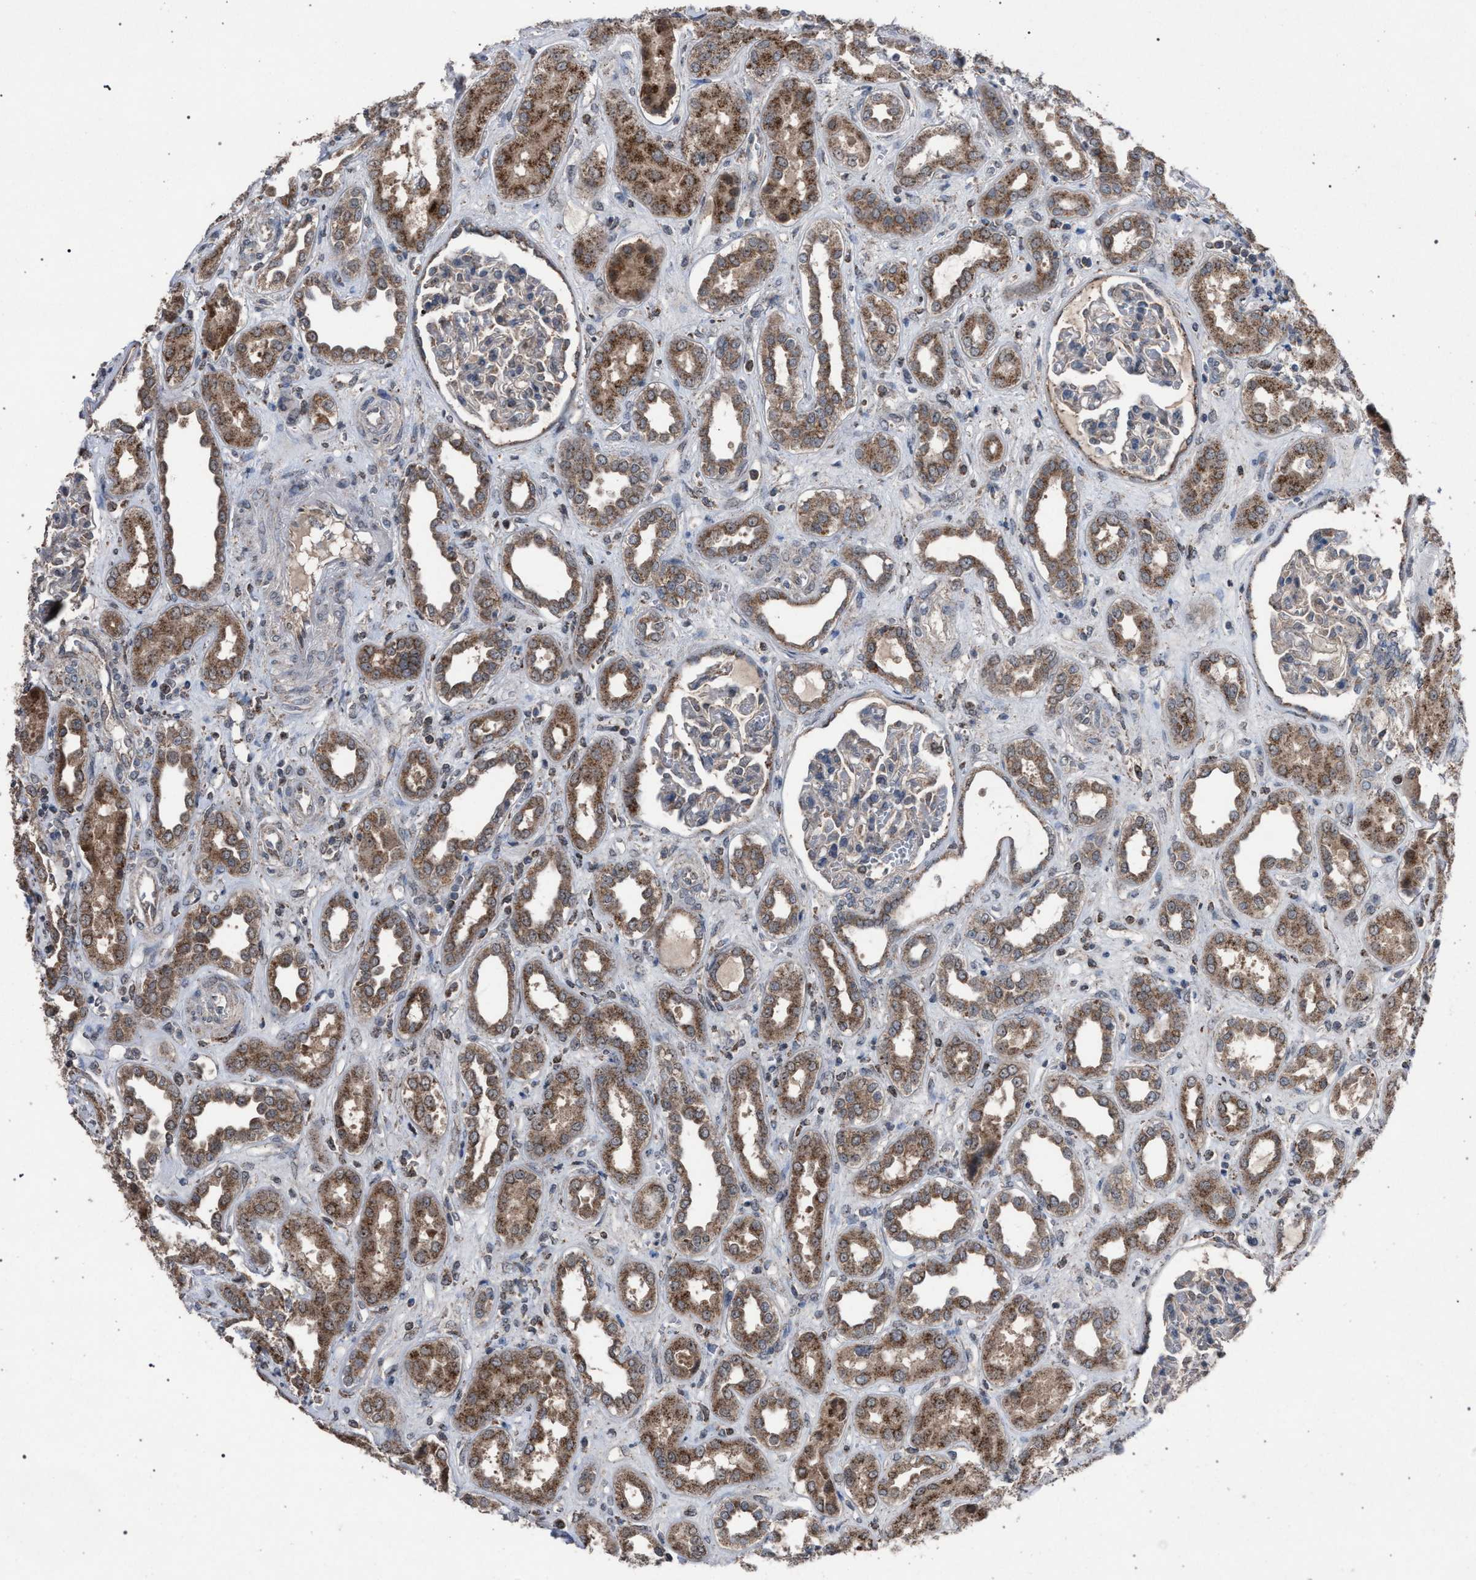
{"staining": {"intensity": "weak", "quantity": "<25%", "location": "cytoplasmic/membranous"}, "tissue": "kidney", "cell_type": "Cells in glomeruli", "image_type": "normal", "snomed": [{"axis": "morphology", "description": "Normal tissue, NOS"}, {"axis": "topography", "description": "Kidney"}], "caption": "Cells in glomeruli show no significant protein expression in unremarkable kidney.", "gene": "HSD17B4", "patient": {"sex": "male", "age": 59}}